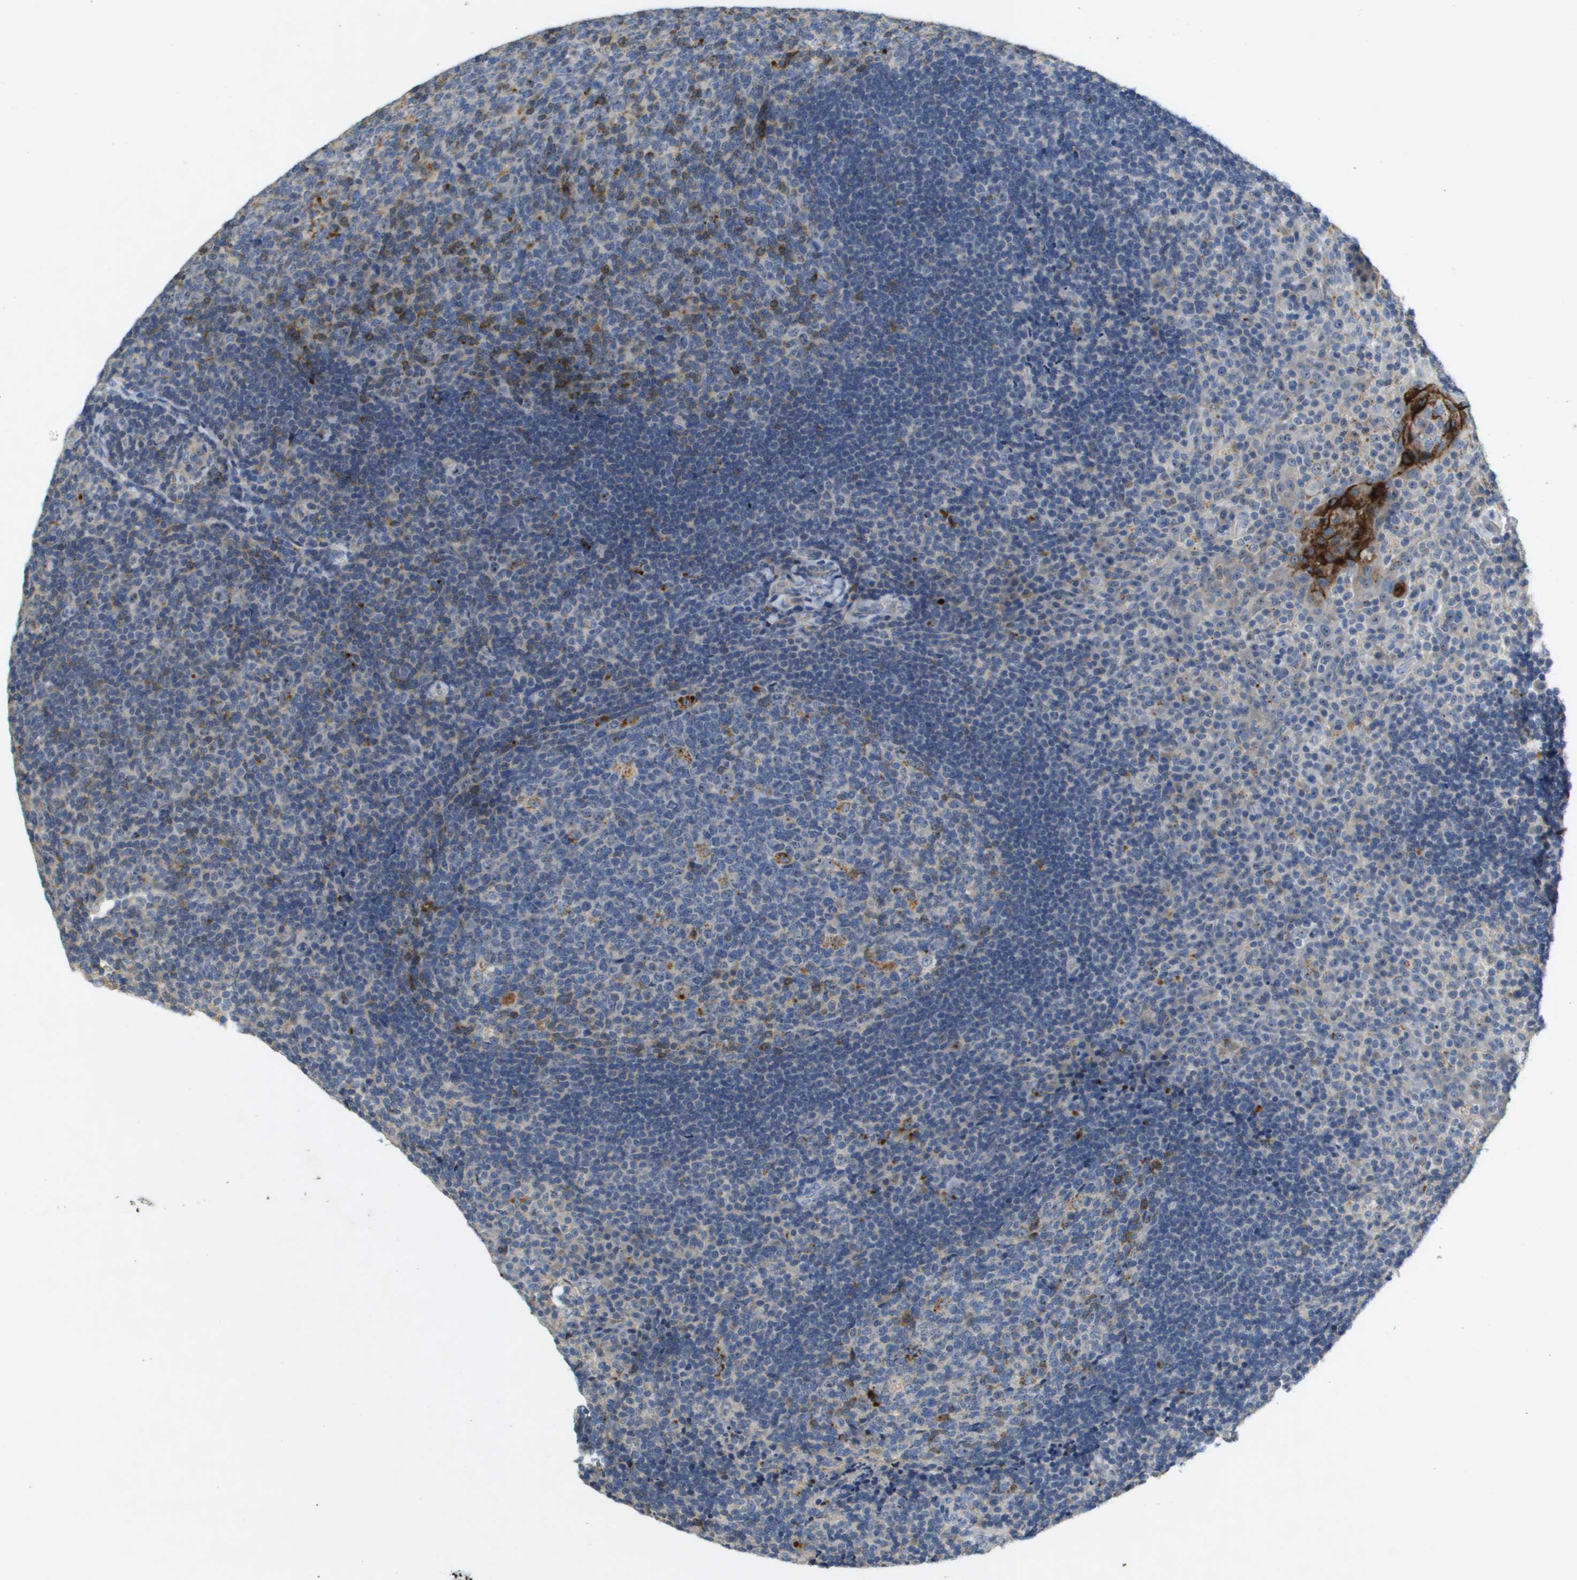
{"staining": {"intensity": "moderate", "quantity": "<25%", "location": "cytoplasmic/membranous"}, "tissue": "tonsil", "cell_type": "Germinal center cells", "image_type": "normal", "snomed": [{"axis": "morphology", "description": "Normal tissue, NOS"}, {"axis": "topography", "description": "Tonsil"}], "caption": "Immunohistochemical staining of normal tonsil demonstrates moderate cytoplasmic/membranous protein staining in about <25% of germinal center cells.", "gene": "B3GNT5", "patient": {"sex": "male", "age": 17}}